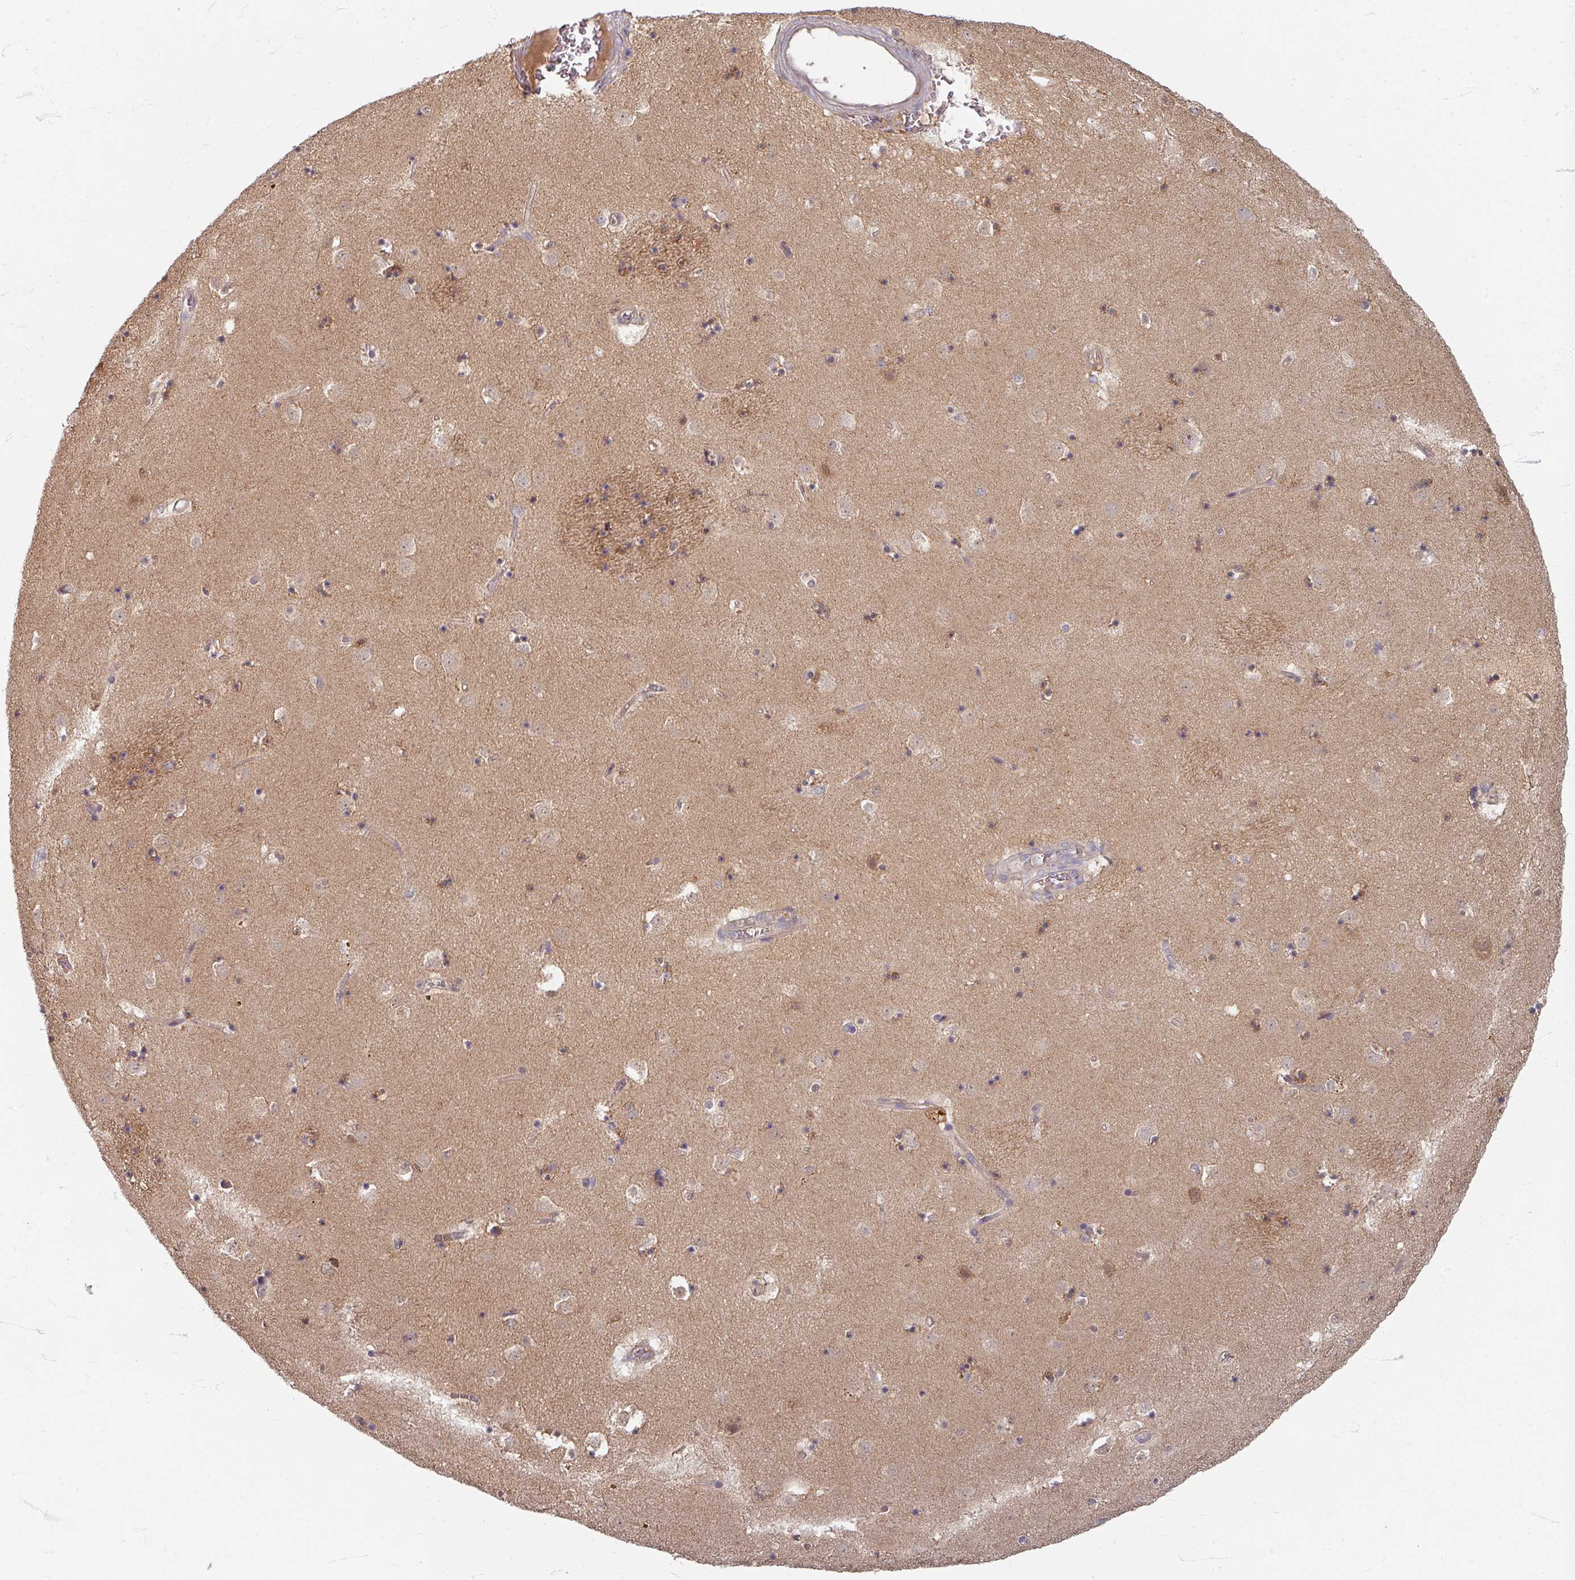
{"staining": {"intensity": "weak", "quantity": "25%-75%", "location": "cytoplasmic/membranous"}, "tissue": "caudate", "cell_type": "Glial cells", "image_type": "normal", "snomed": [{"axis": "morphology", "description": "Normal tissue, NOS"}, {"axis": "topography", "description": "Lateral ventricle wall"}], "caption": "The immunohistochemical stain highlights weak cytoplasmic/membranous positivity in glial cells of unremarkable caudate. Nuclei are stained in blue.", "gene": "STAM", "patient": {"sex": "male", "age": 58}}